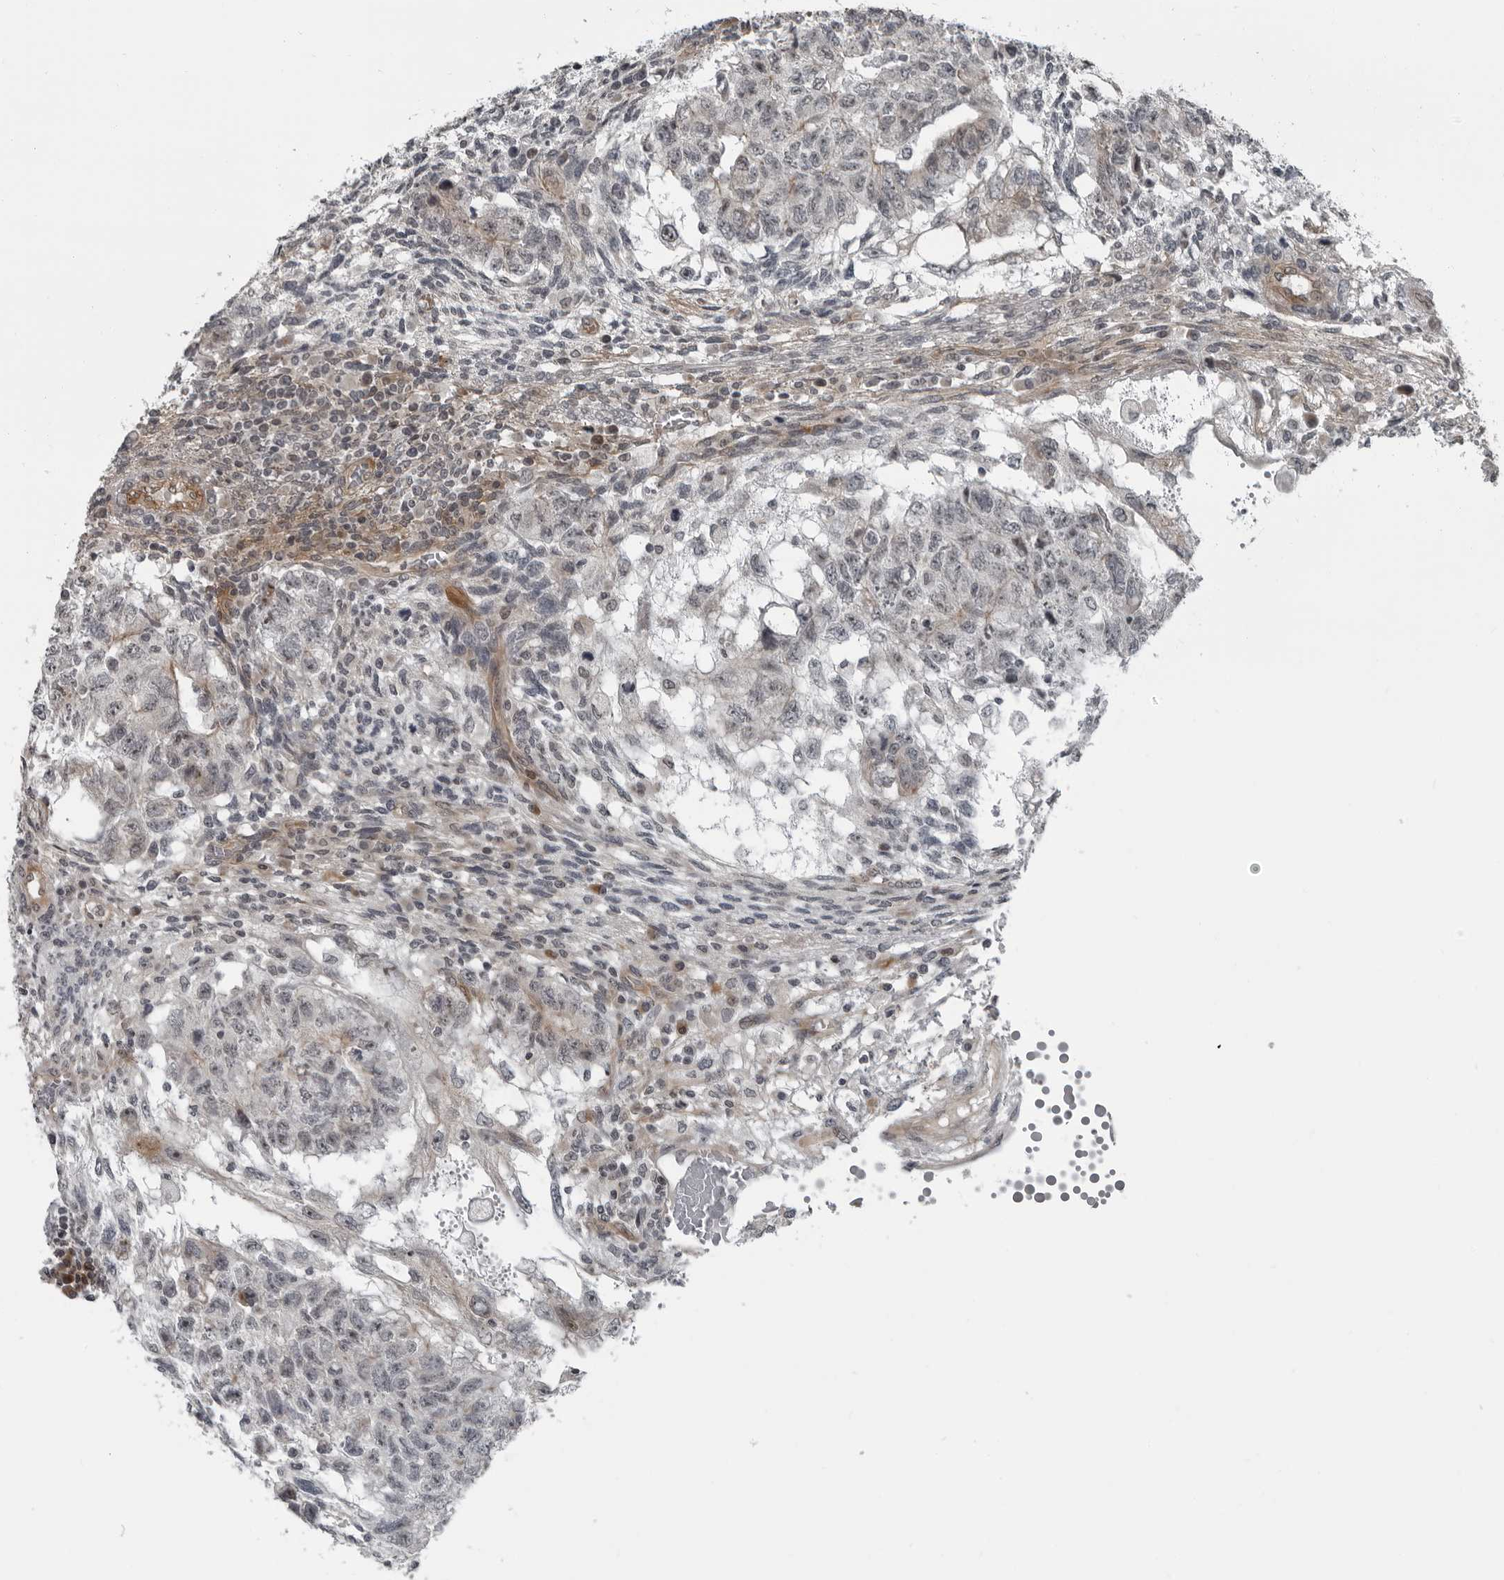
{"staining": {"intensity": "weak", "quantity": "<25%", "location": "nuclear"}, "tissue": "testis cancer", "cell_type": "Tumor cells", "image_type": "cancer", "snomed": [{"axis": "morphology", "description": "Normal tissue, NOS"}, {"axis": "morphology", "description": "Carcinoma, Embryonal, NOS"}, {"axis": "topography", "description": "Testis"}], "caption": "The image demonstrates no staining of tumor cells in testis cancer.", "gene": "FAM102B", "patient": {"sex": "male", "age": 36}}